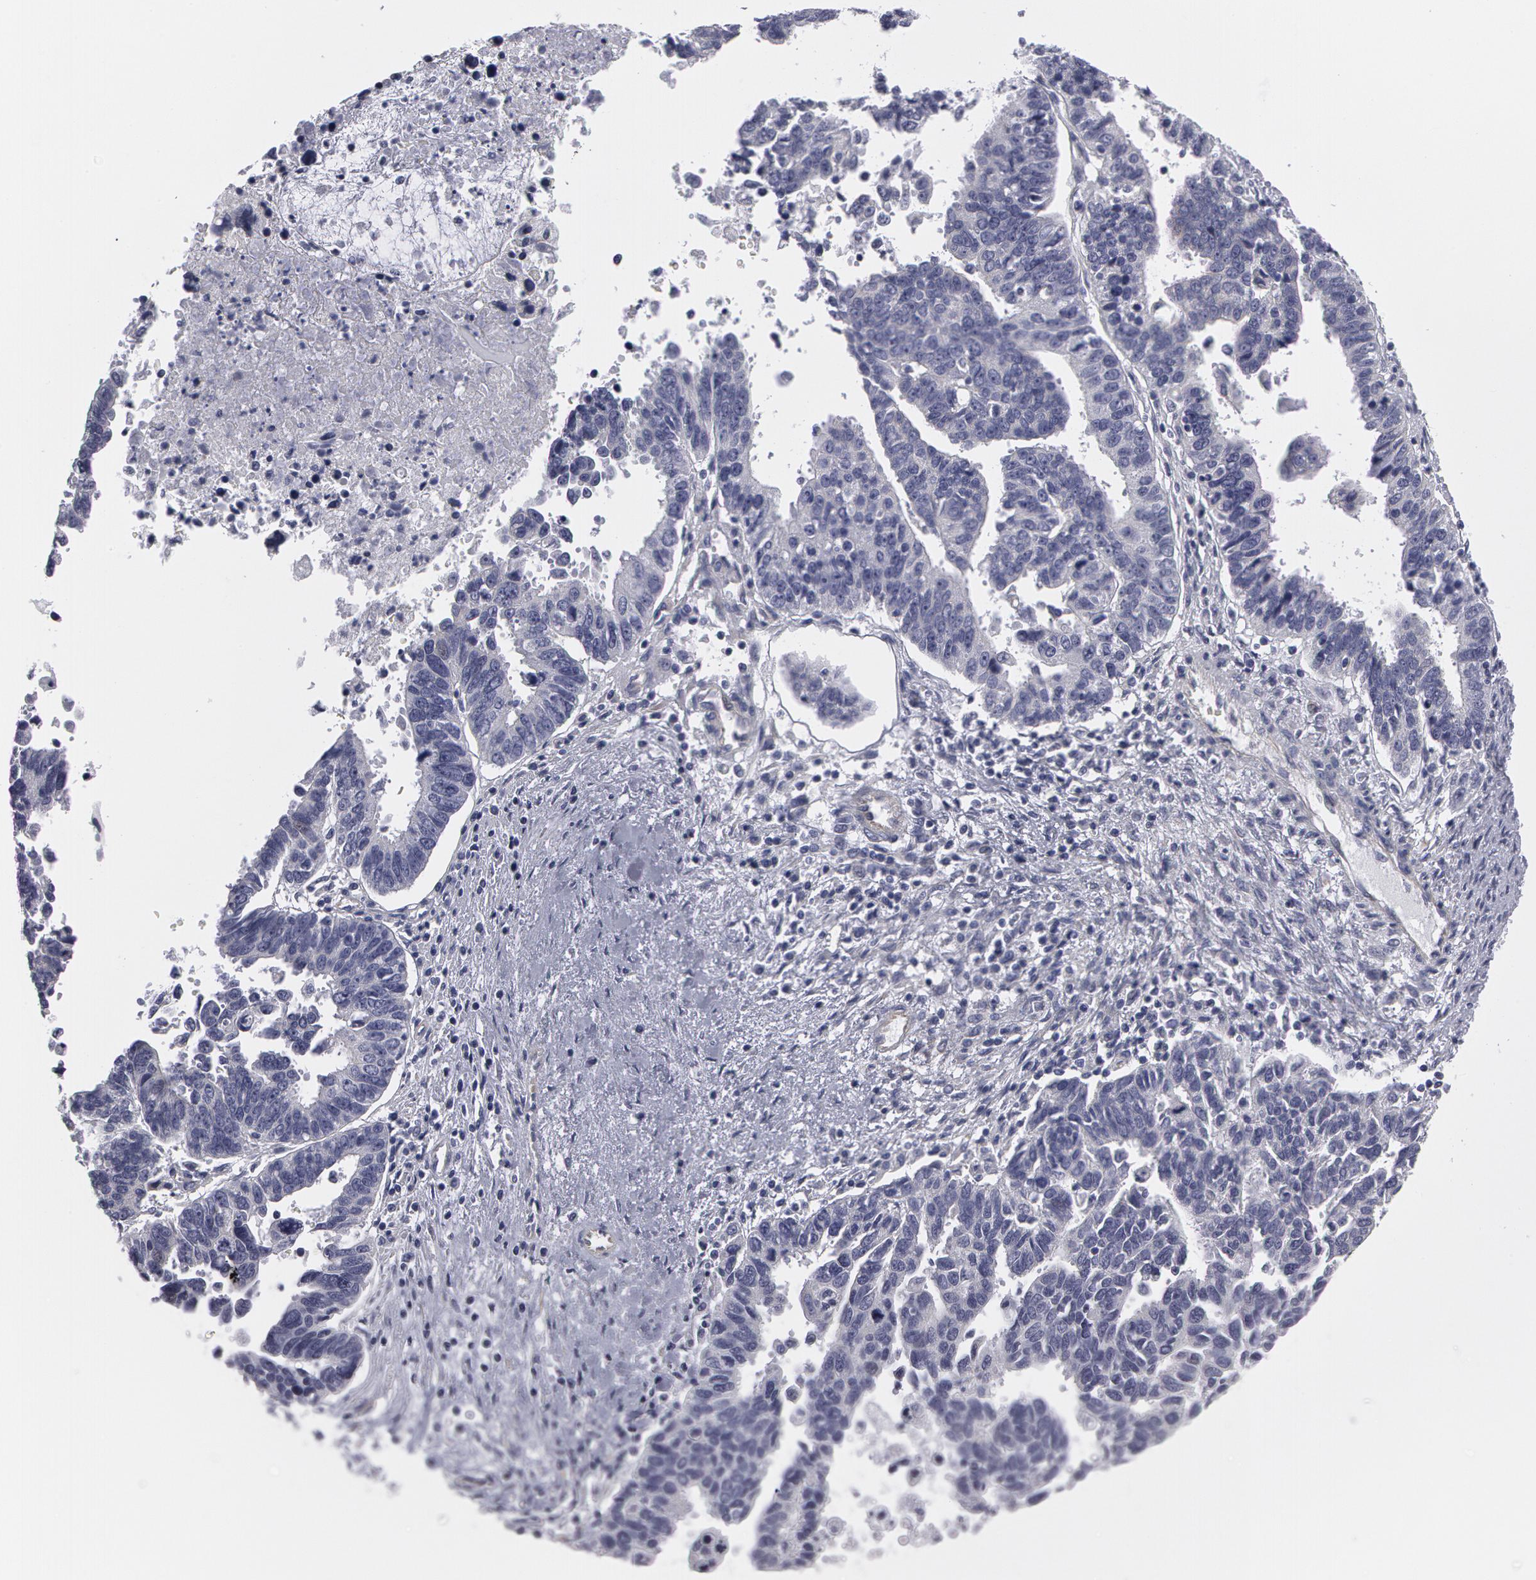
{"staining": {"intensity": "negative", "quantity": "none", "location": "none"}, "tissue": "ovarian cancer", "cell_type": "Tumor cells", "image_type": "cancer", "snomed": [{"axis": "morphology", "description": "Carcinoma, endometroid"}, {"axis": "morphology", "description": "Cystadenocarcinoma, serous, NOS"}, {"axis": "topography", "description": "Ovary"}], "caption": "This histopathology image is of ovarian cancer (serous cystadenocarcinoma) stained with immunohistochemistry to label a protein in brown with the nuclei are counter-stained blue. There is no expression in tumor cells.", "gene": "SMC1B", "patient": {"sex": "female", "age": 45}}